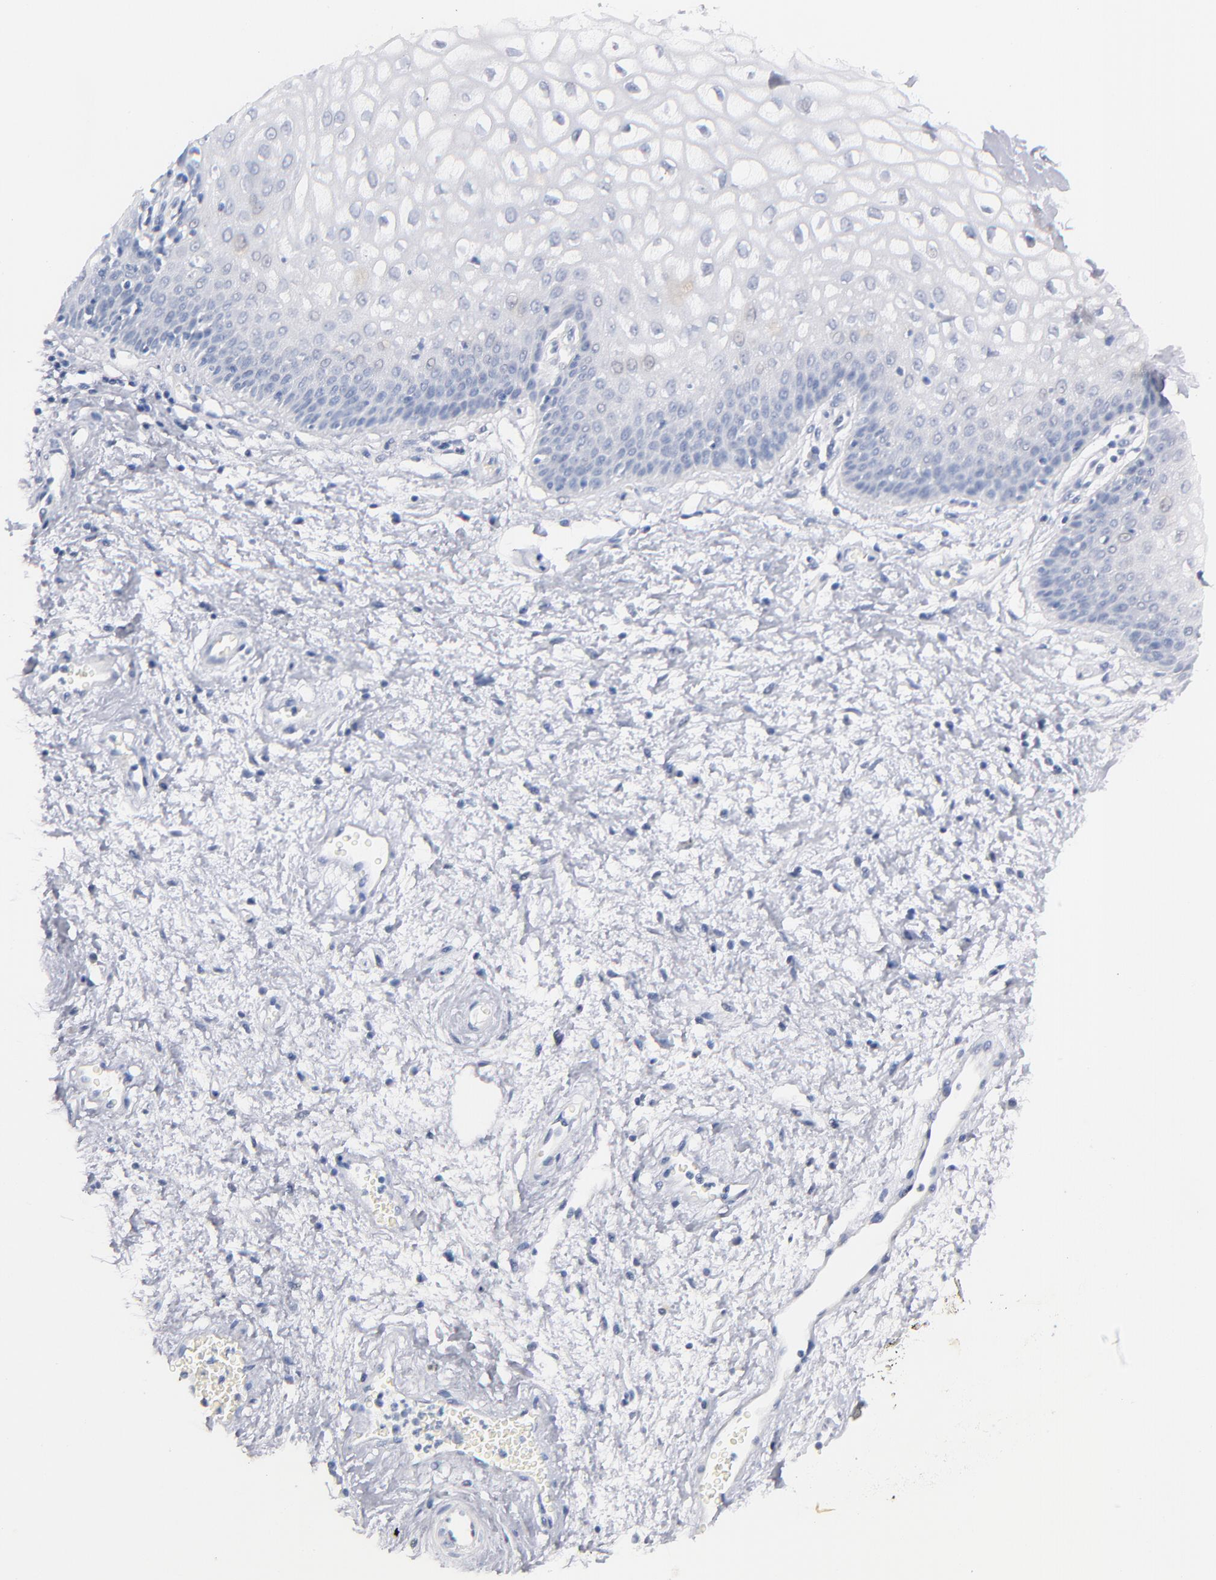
{"staining": {"intensity": "negative", "quantity": "none", "location": "none"}, "tissue": "vagina", "cell_type": "Squamous epithelial cells", "image_type": "normal", "snomed": [{"axis": "morphology", "description": "Normal tissue, NOS"}, {"axis": "topography", "description": "Vagina"}], "caption": "This image is of normal vagina stained with IHC to label a protein in brown with the nuclei are counter-stained blue. There is no positivity in squamous epithelial cells. The staining was performed using DAB to visualize the protein expression in brown, while the nuclei were stained in blue with hematoxylin (Magnification: 20x).", "gene": "KHNYN", "patient": {"sex": "female", "age": 34}}